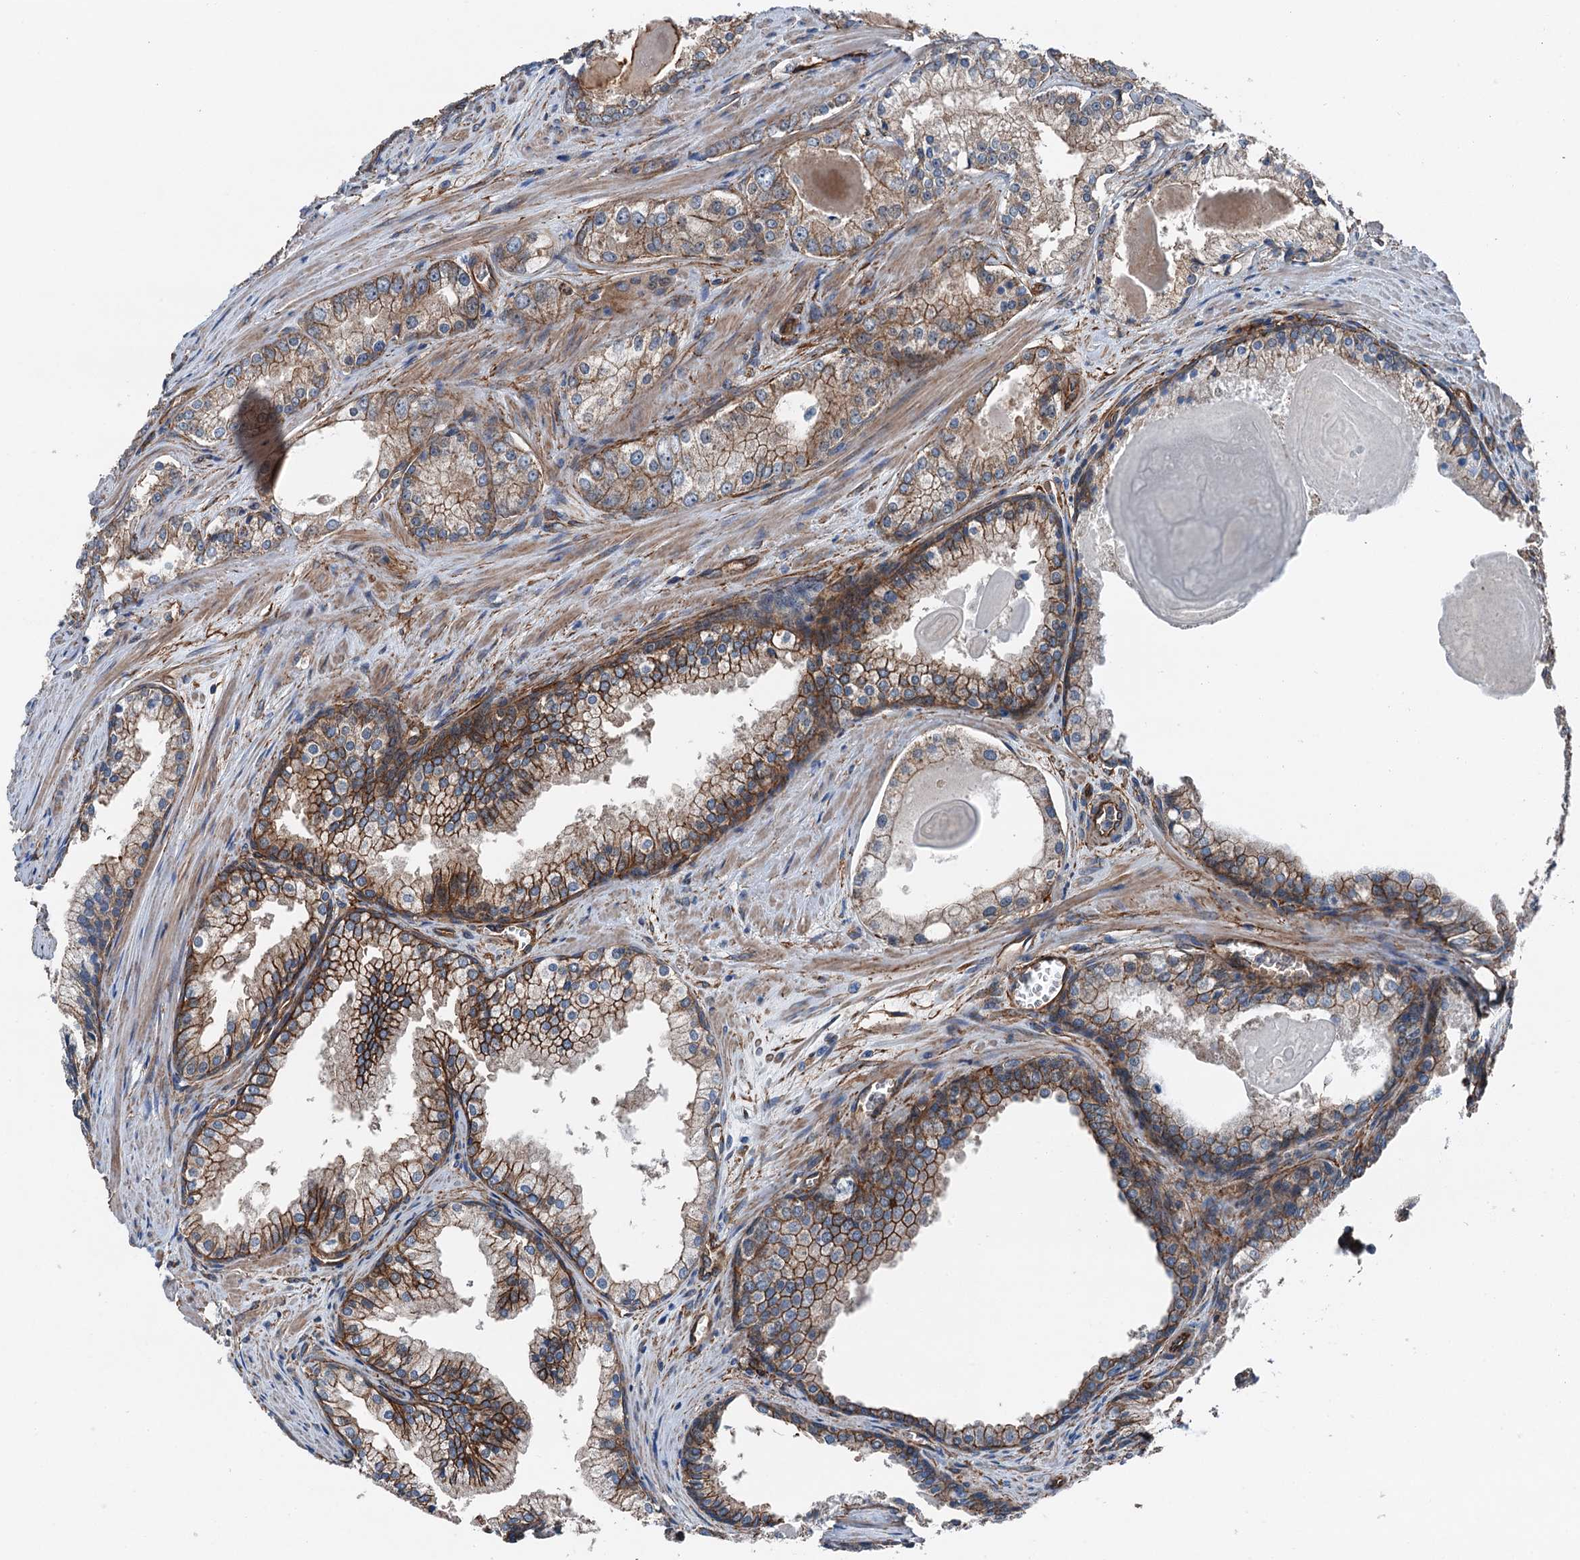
{"staining": {"intensity": "moderate", "quantity": ">75%", "location": "cytoplasmic/membranous"}, "tissue": "prostate cancer", "cell_type": "Tumor cells", "image_type": "cancer", "snomed": [{"axis": "morphology", "description": "Adenocarcinoma, Low grade"}, {"axis": "topography", "description": "Prostate"}], "caption": "The micrograph exhibits staining of adenocarcinoma (low-grade) (prostate), revealing moderate cytoplasmic/membranous protein expression (brown color) within tumor cells. The staining is performed using DAB (3,3'-diaminobenzidine) brown chromogen to label protein expression. The nuclei are counter-stained blue using hematoxylin.", "gene": "NMRAL1", "patient": {"sex": "male", "age": 54}}